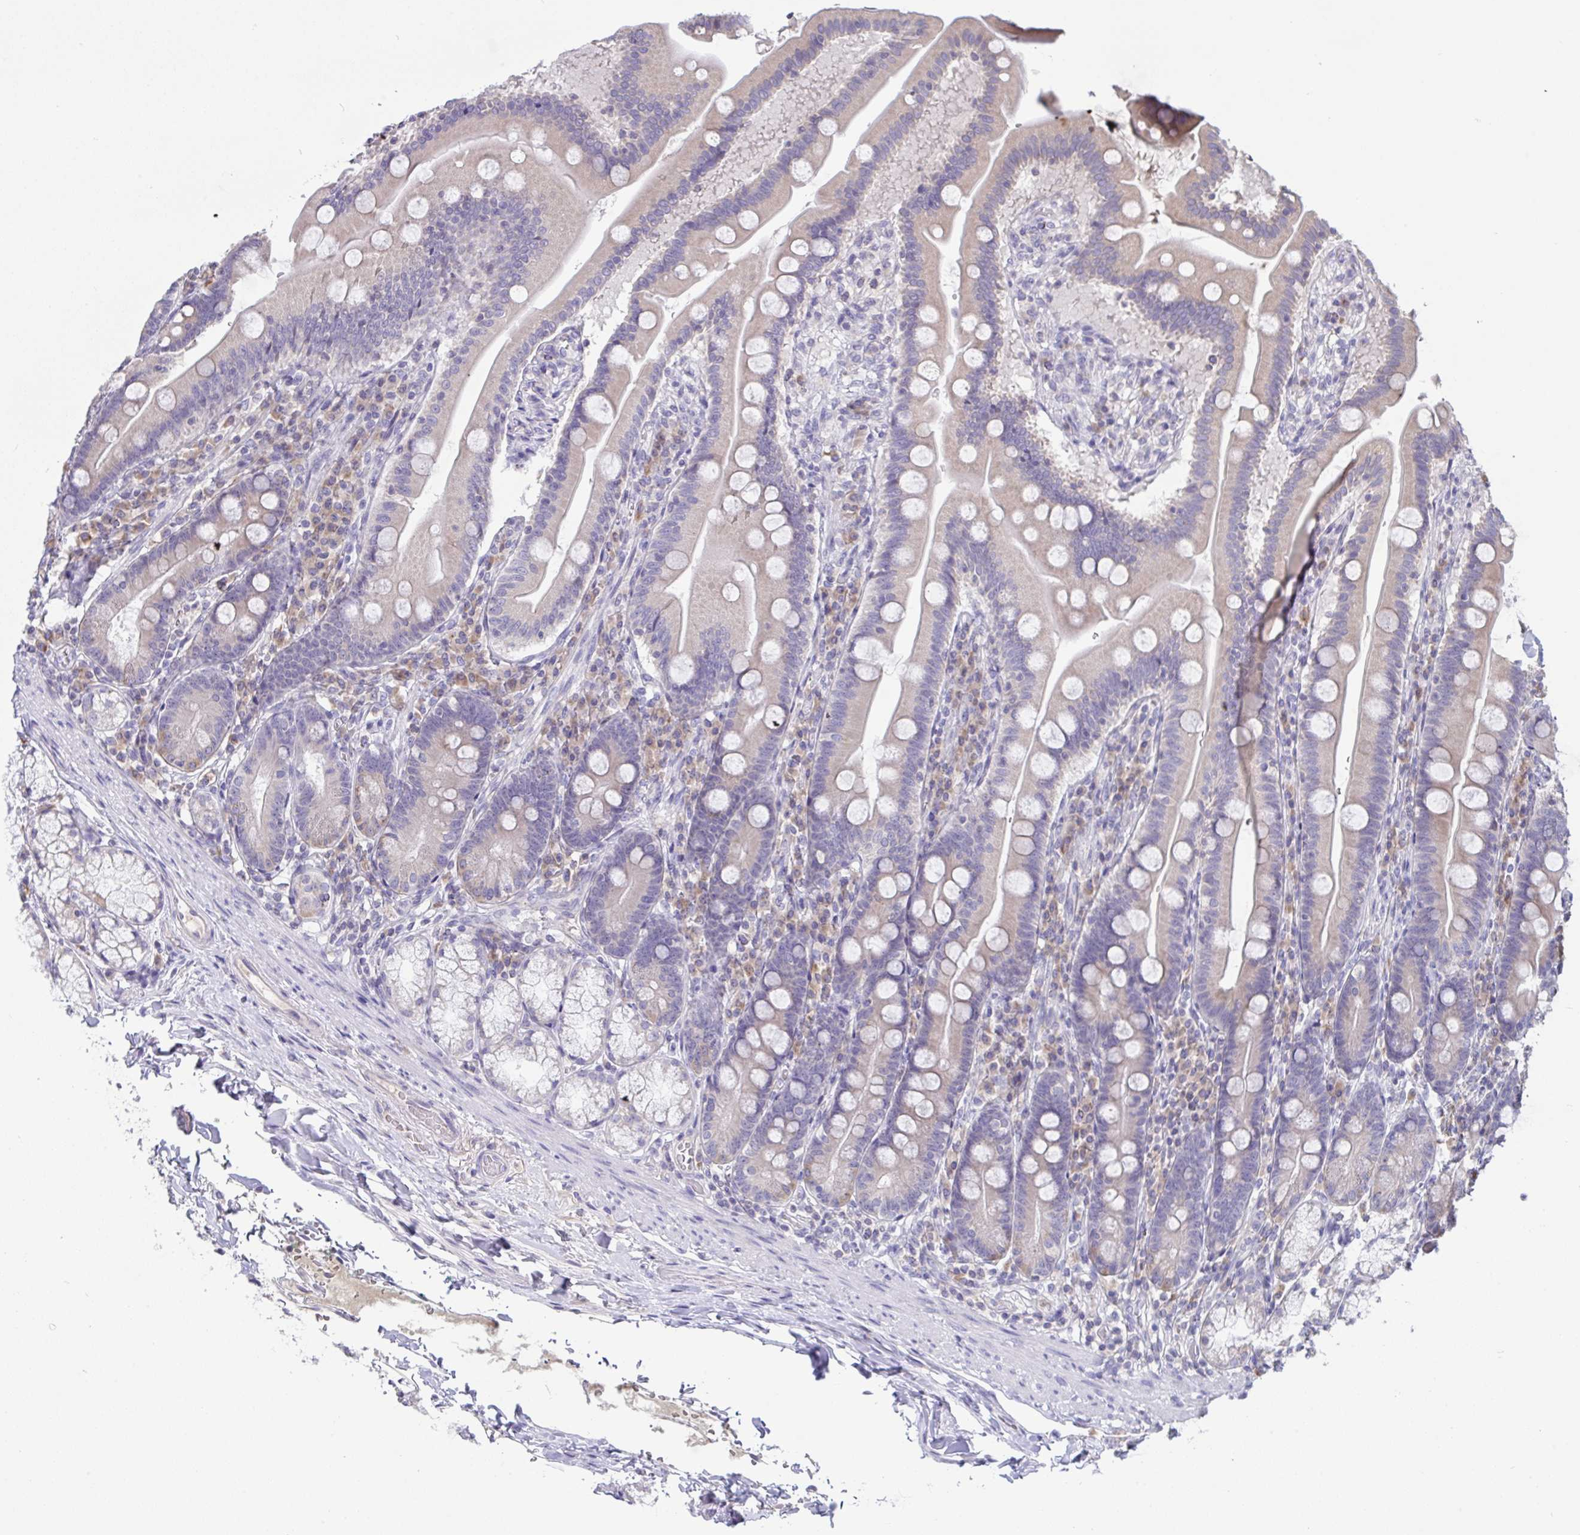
{"staining": {"intensity": "weak", "quantity": "25%-75%", "location": "cytoplasmic/membranous"}, "tissue": "duodenum", "cell_type": "Glandular cells", "image_type": "normal", "snomed": [{"axis": "morphology", "description": "Normal tissue, NOS"}, {"axis": "topography", "description": "Duodenum"}], "caption": "Immunohistochemistry staining of normal duodenum, which reveals low levels of weak cytoplasmic/membranous staining in about 25%-75% of glandular cells indicating weak cytoplasmic/membranous protein expression. The staining was performed using DAB (3,3'-diaminobenzidine) (brown) for protein detection and nuclei were counterstained in hematoxylin (blue).", "gene": "TMEM41A", "patient": {"sex": "female", "age": 67}}